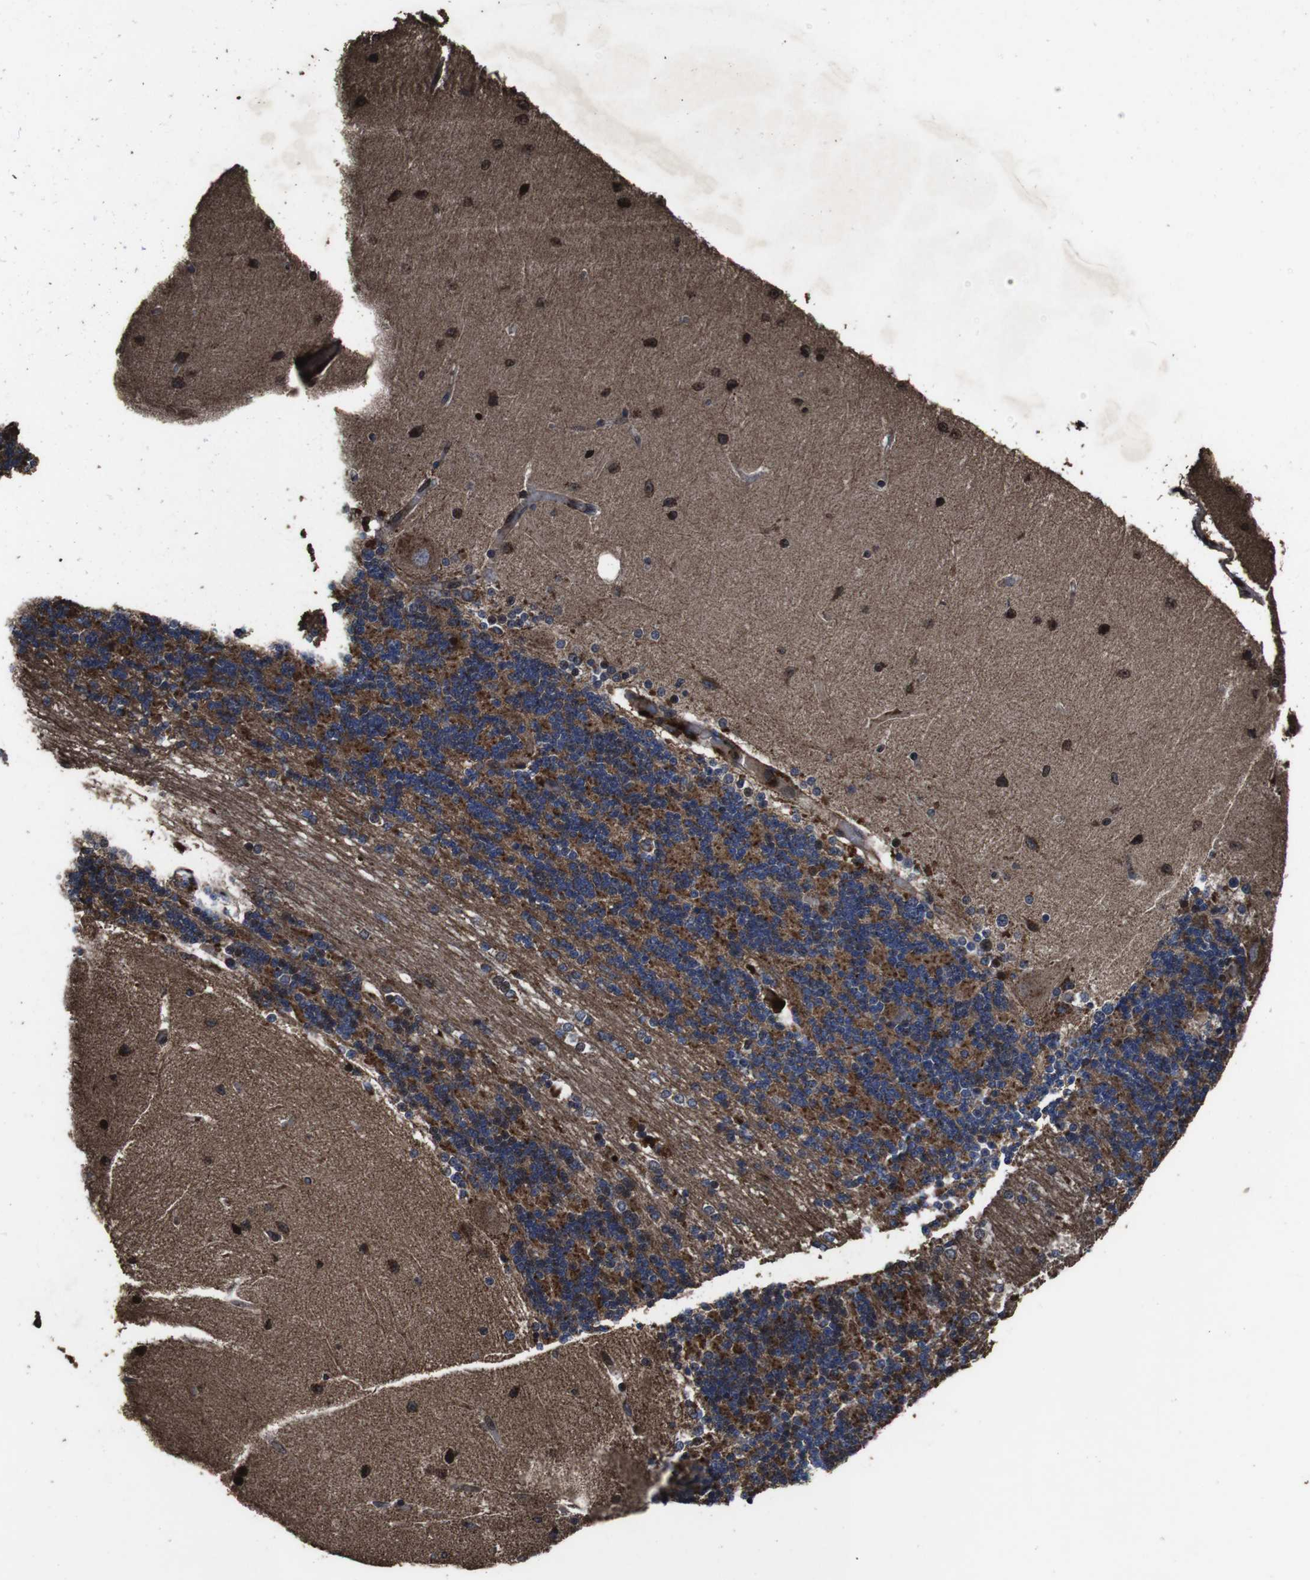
{"staining": {"intensity": "strong", "quantity": ">75%", "location": "cytoplasmic/membranous"}, "tissue": "cerebellum", "cell_type": "Cells in granular layer", "image_type": "normal", "snomed": [{"axis": "morphology", "description": "Normal tissue, NOS"}, {"axis": "topography", "description": "Cerebellum"}], "caption": "This is an image of IHC staining of unremarkable cerebellum, which shows strong expression in the cytoplasmic/membranous of cells in granular layer.", "gene": "SMYD3", "patient": {"sex": "female", "age": 54}}